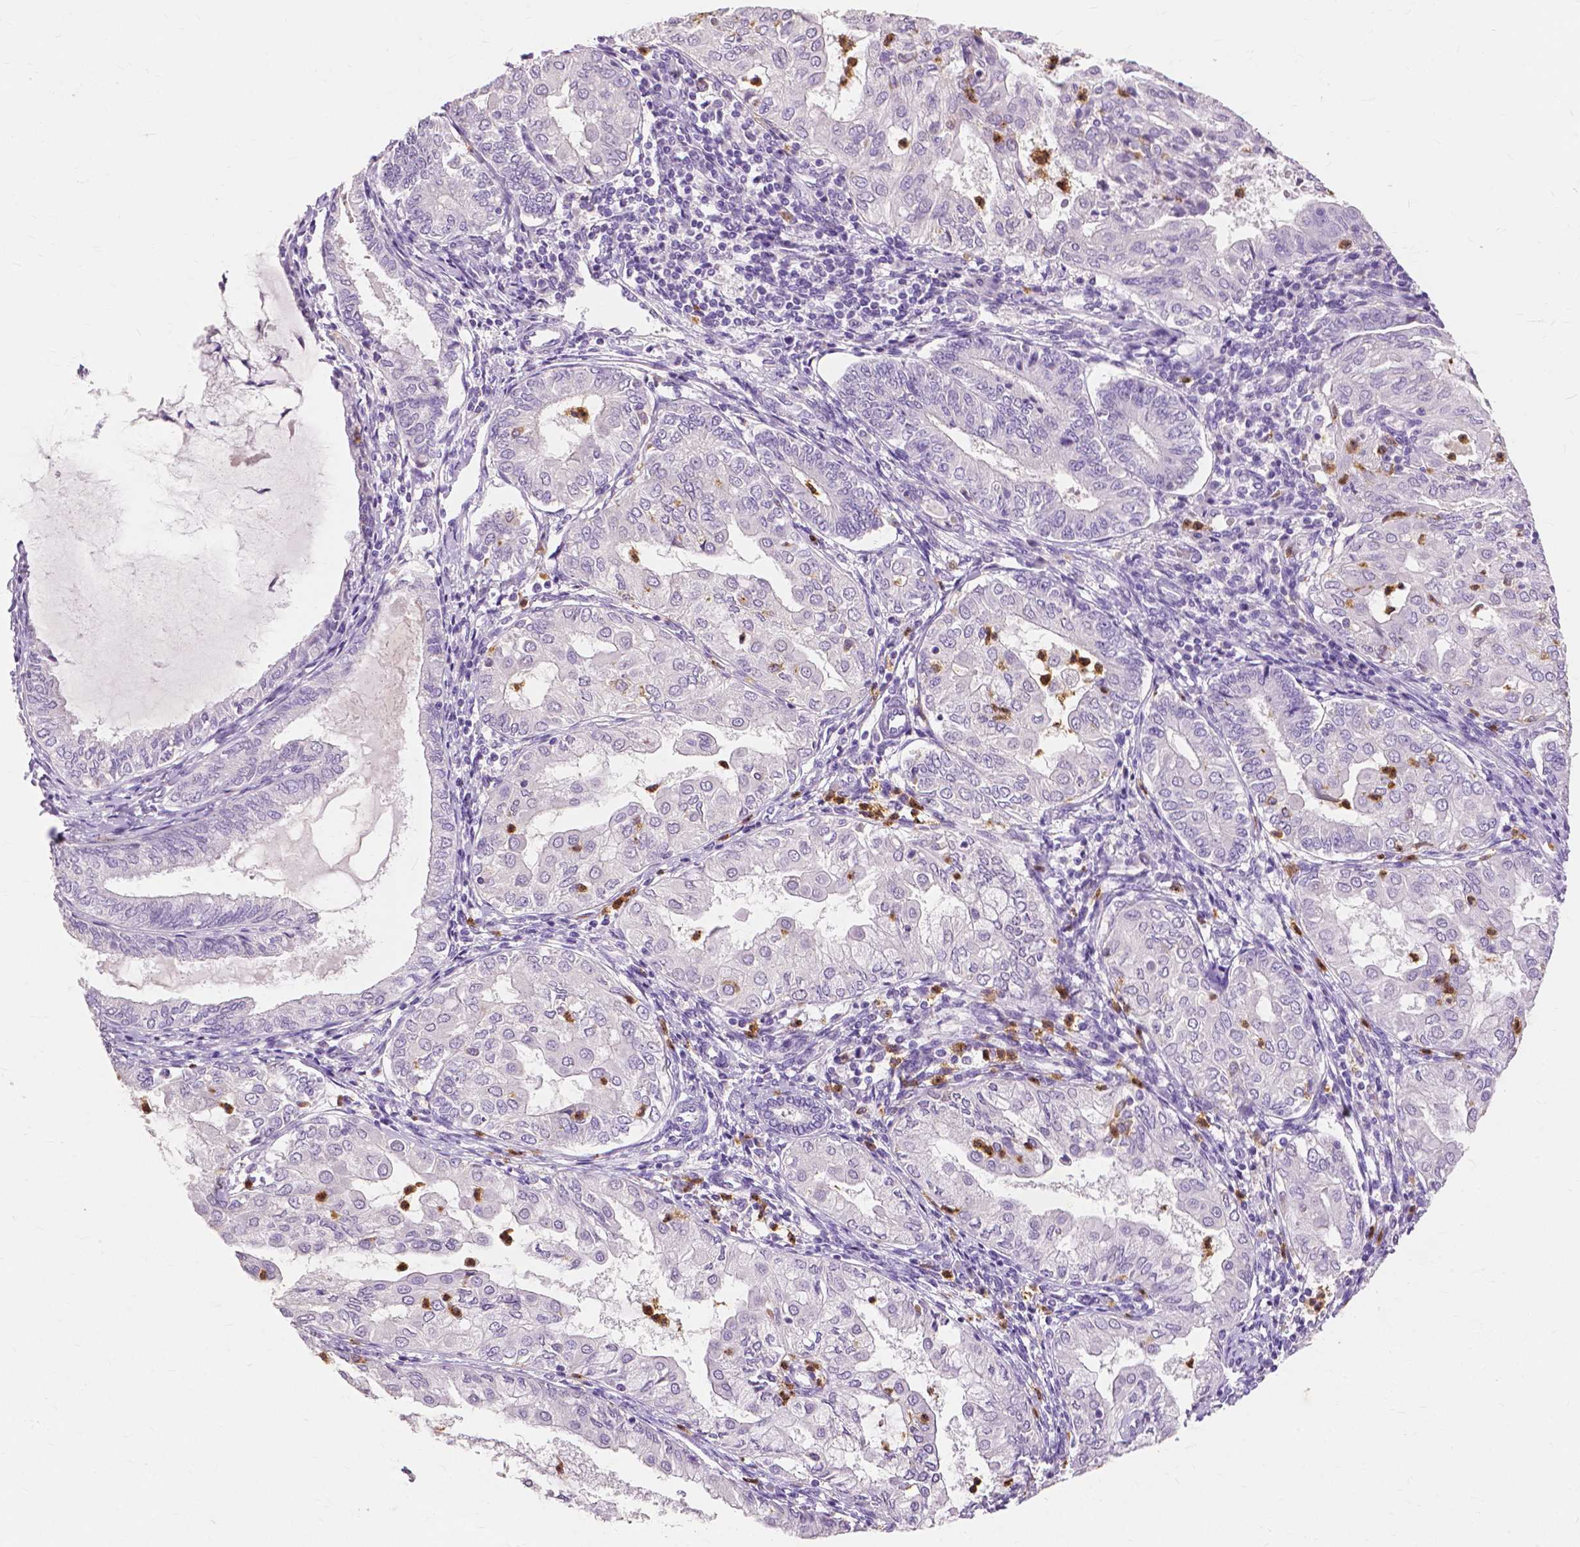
{"staining": {"intensity": "negative", "quantity": "none", "location": "none"}, "tissue": "endometrial cancer", "cell_type": "Tumor cells", "image_type": "cancer", "snomed": [{"axis": "morphology", "description": "Adenocarcinoma, NOS"}, {"axis": "topography", "description": "Endometrium"}], "caption": "This is a photomicrograph of immunohistochemistry staining of endometrial adenocarcinoma, which shows no expression in tumor cells.", "gene": "CXCR2", "patient": {"sex": "female", "age": 68}}